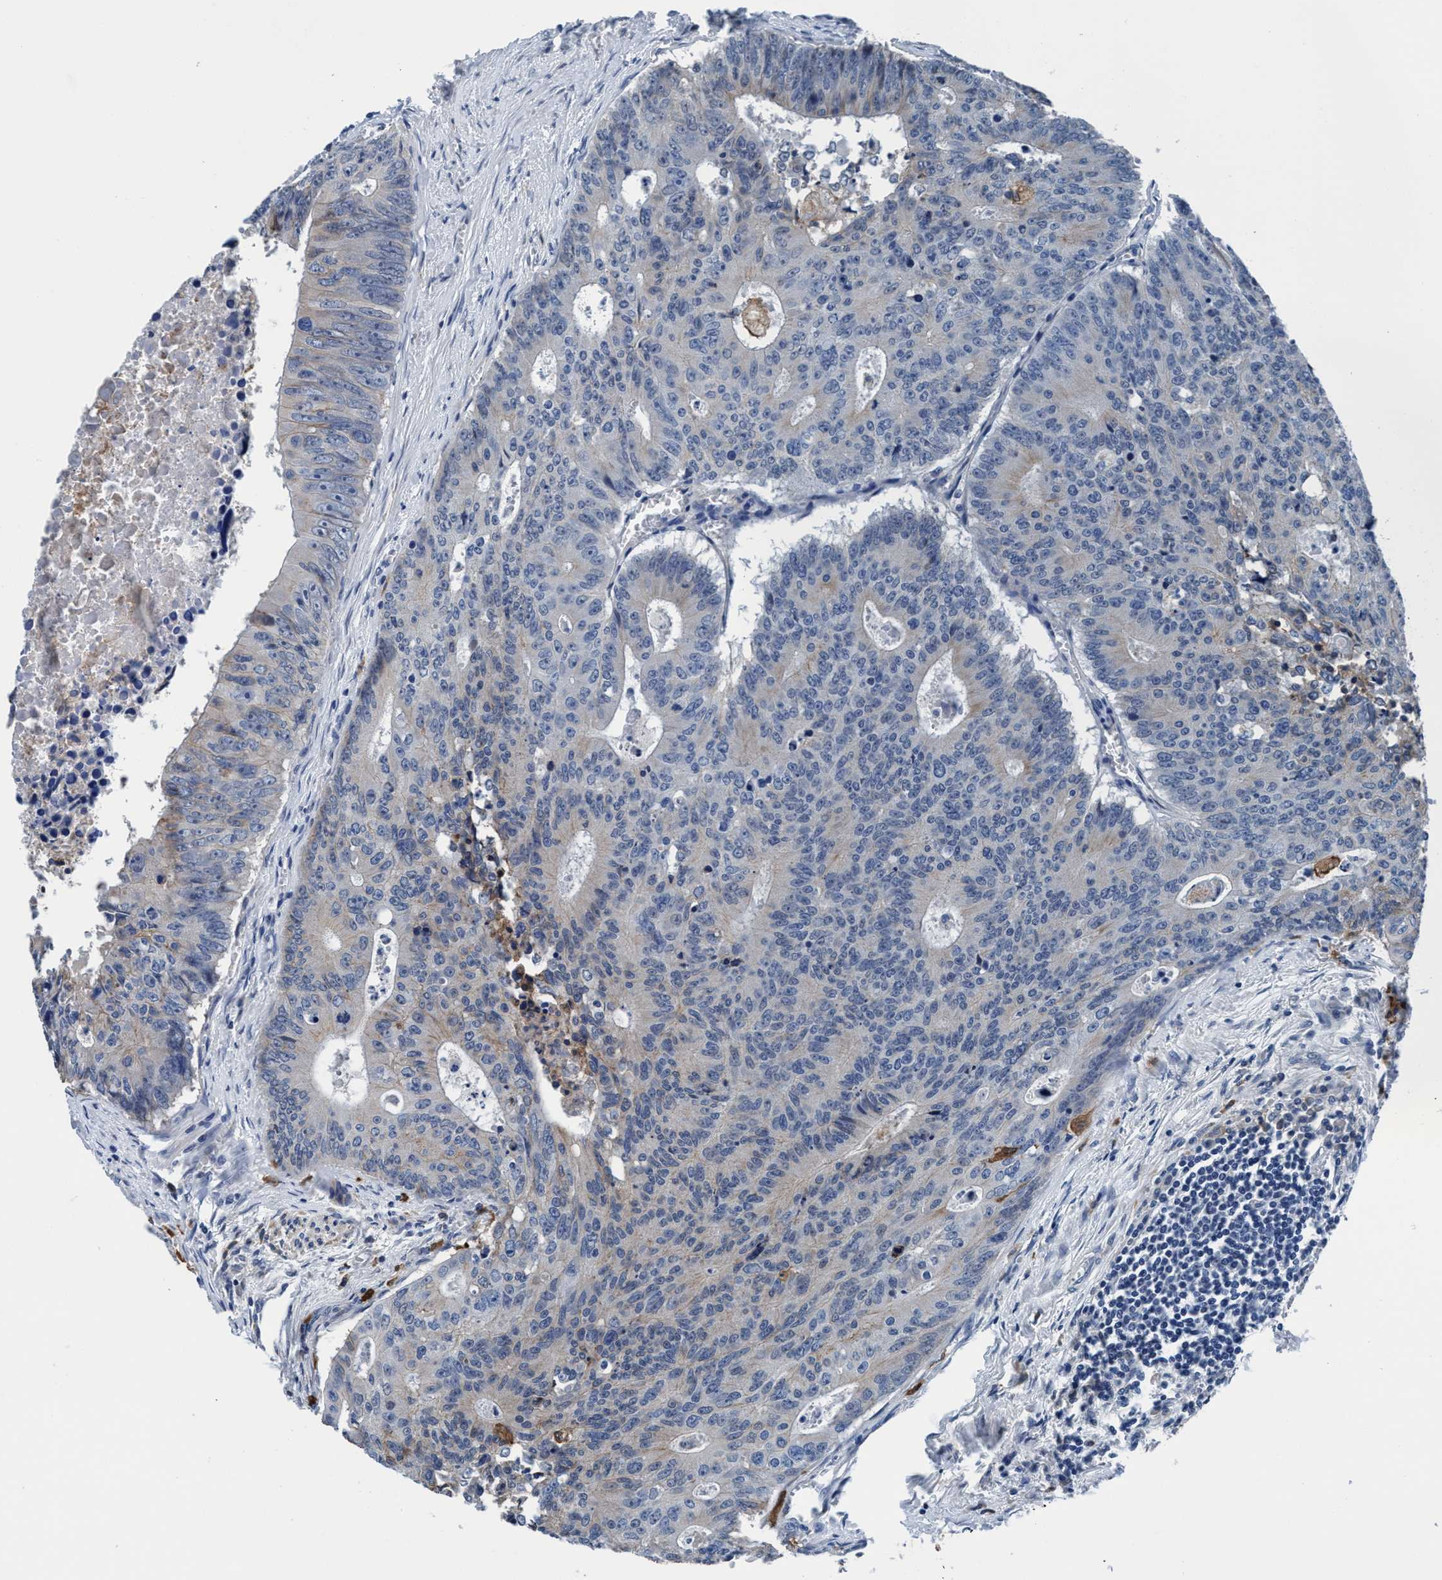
{"staining": {"intensity": "weak", "quantity": "25%-75%", "location": "cytoplasmic/membranous"}, "tissue": "colorectal cancer", "cell_type": "Tumor cells", "image_type": "cancer", "snomed": [{"axis": "morphology", "description": "Adenocarcinoma, NOS"}, {"axis": "topography", "description": "Colon"}], "caption": "An IHC image of tumor tissue is shown. Protein staining in brown highlights weak cytoplasmic/membranous positivity in colorectal cancer (adenocarcinoma) within tumor cells. (DAB (3,3'-diaminobenzidine) IHC with brightfield microscopy, high magnification).", "gene": "TMEM94", "patient": {"sex": "male", "age": 87}}